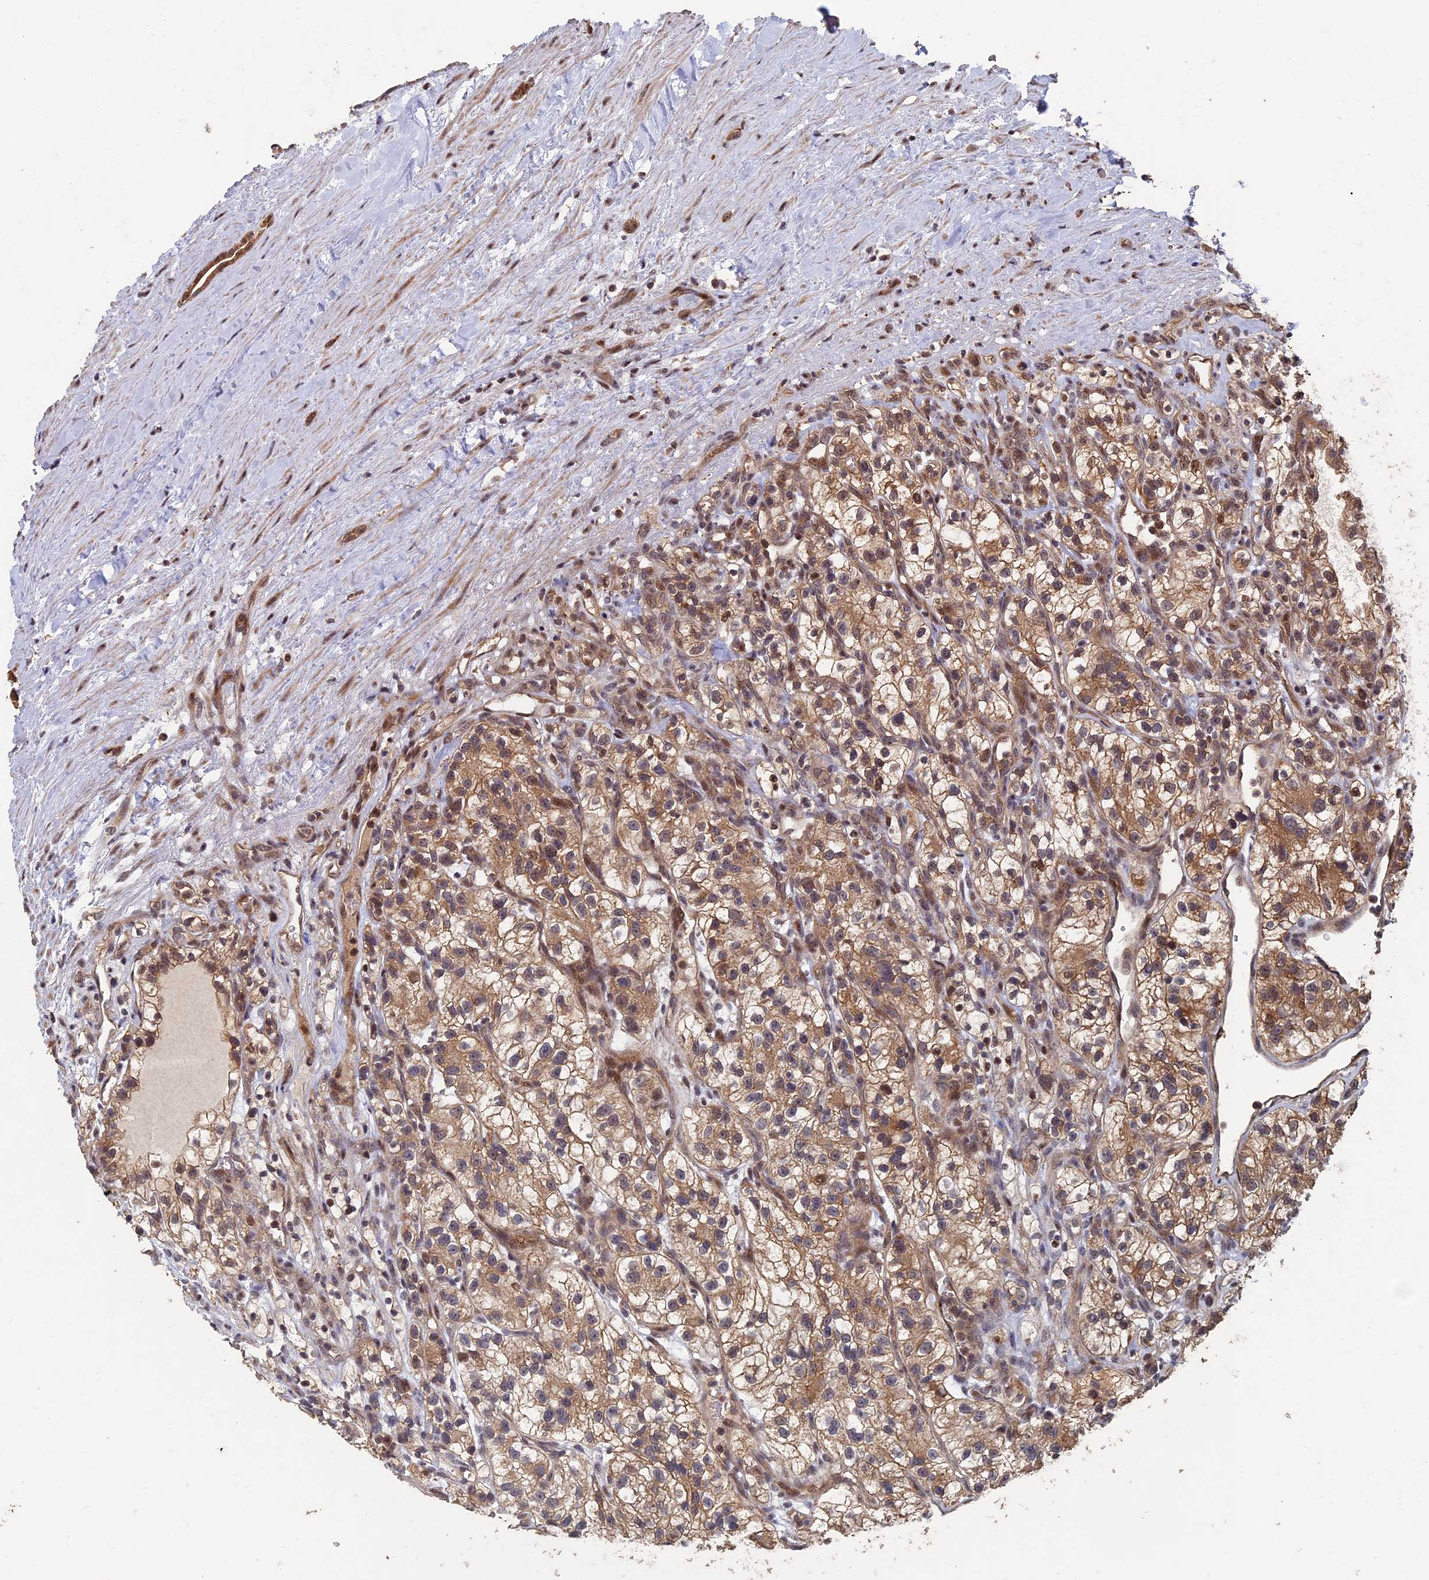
{"staining": {"intensity": "moderate", "quantity": ">75%", "location": "cytoplasmic/membranous,nuclear"}, "tissue": "renal cancer", "cell_type": "Tumor cells", "image_type": "cancer", "snomed": [{"axis": "morphology", "description": "Adenocarcinoma, NOS"}, {"axis": "topography", "description": "Kidney"}], "caption": "The micrograph shows immunohistochemical staining of adenocarcinoma (renal). There is moderate cytoplasmic/membranous and nuclear expression is present in approximately >75% of tumor cells.", "gene": "KIAA1328", "patient": {"sex": "female", "age": 57}}